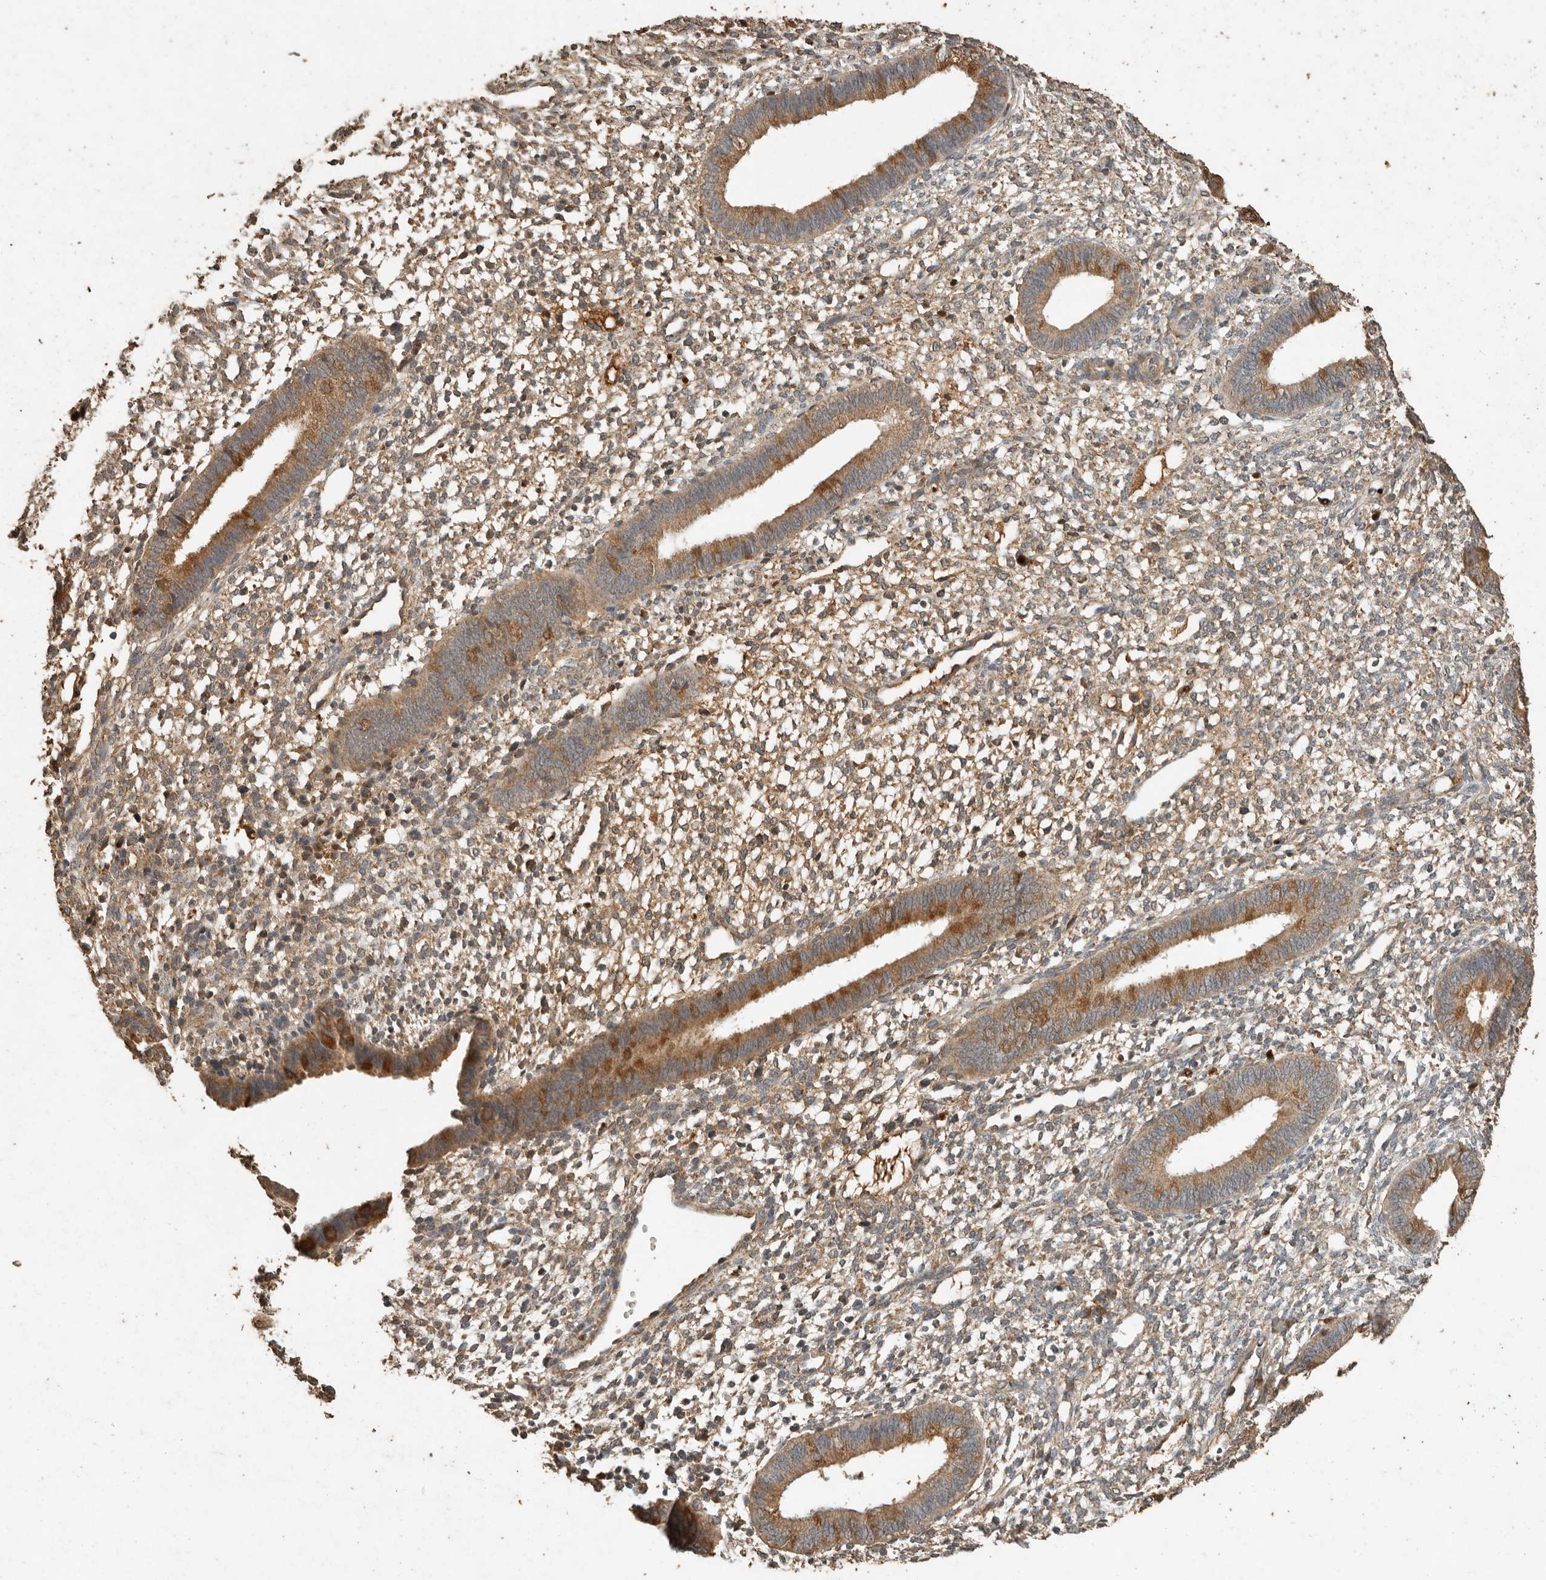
{"staining": {"intensity": "moderate", "quantity": "25%-75%", "location": "cytoplasmic/membranous"}, "tissue": "endometrium", "cell_type": "Cells in endometrial stroma", "image_type": "normal", "snomed": [{"axis": "morphology", "description": "Normal tissue, NOS"}, {"axis": "topography", "description": "Endometrium"}], "caption": "Immunohistochemistry (DAB (3,3'-diaminobenzidine)) staining of unremarkable human endometrium displays moderate cytoplasmic/membranous protein staining in approximately 25%-75% of cells in endometrial stroma.", "gene": "CTF1", "patient": {"sex": "female", "age": 46}}